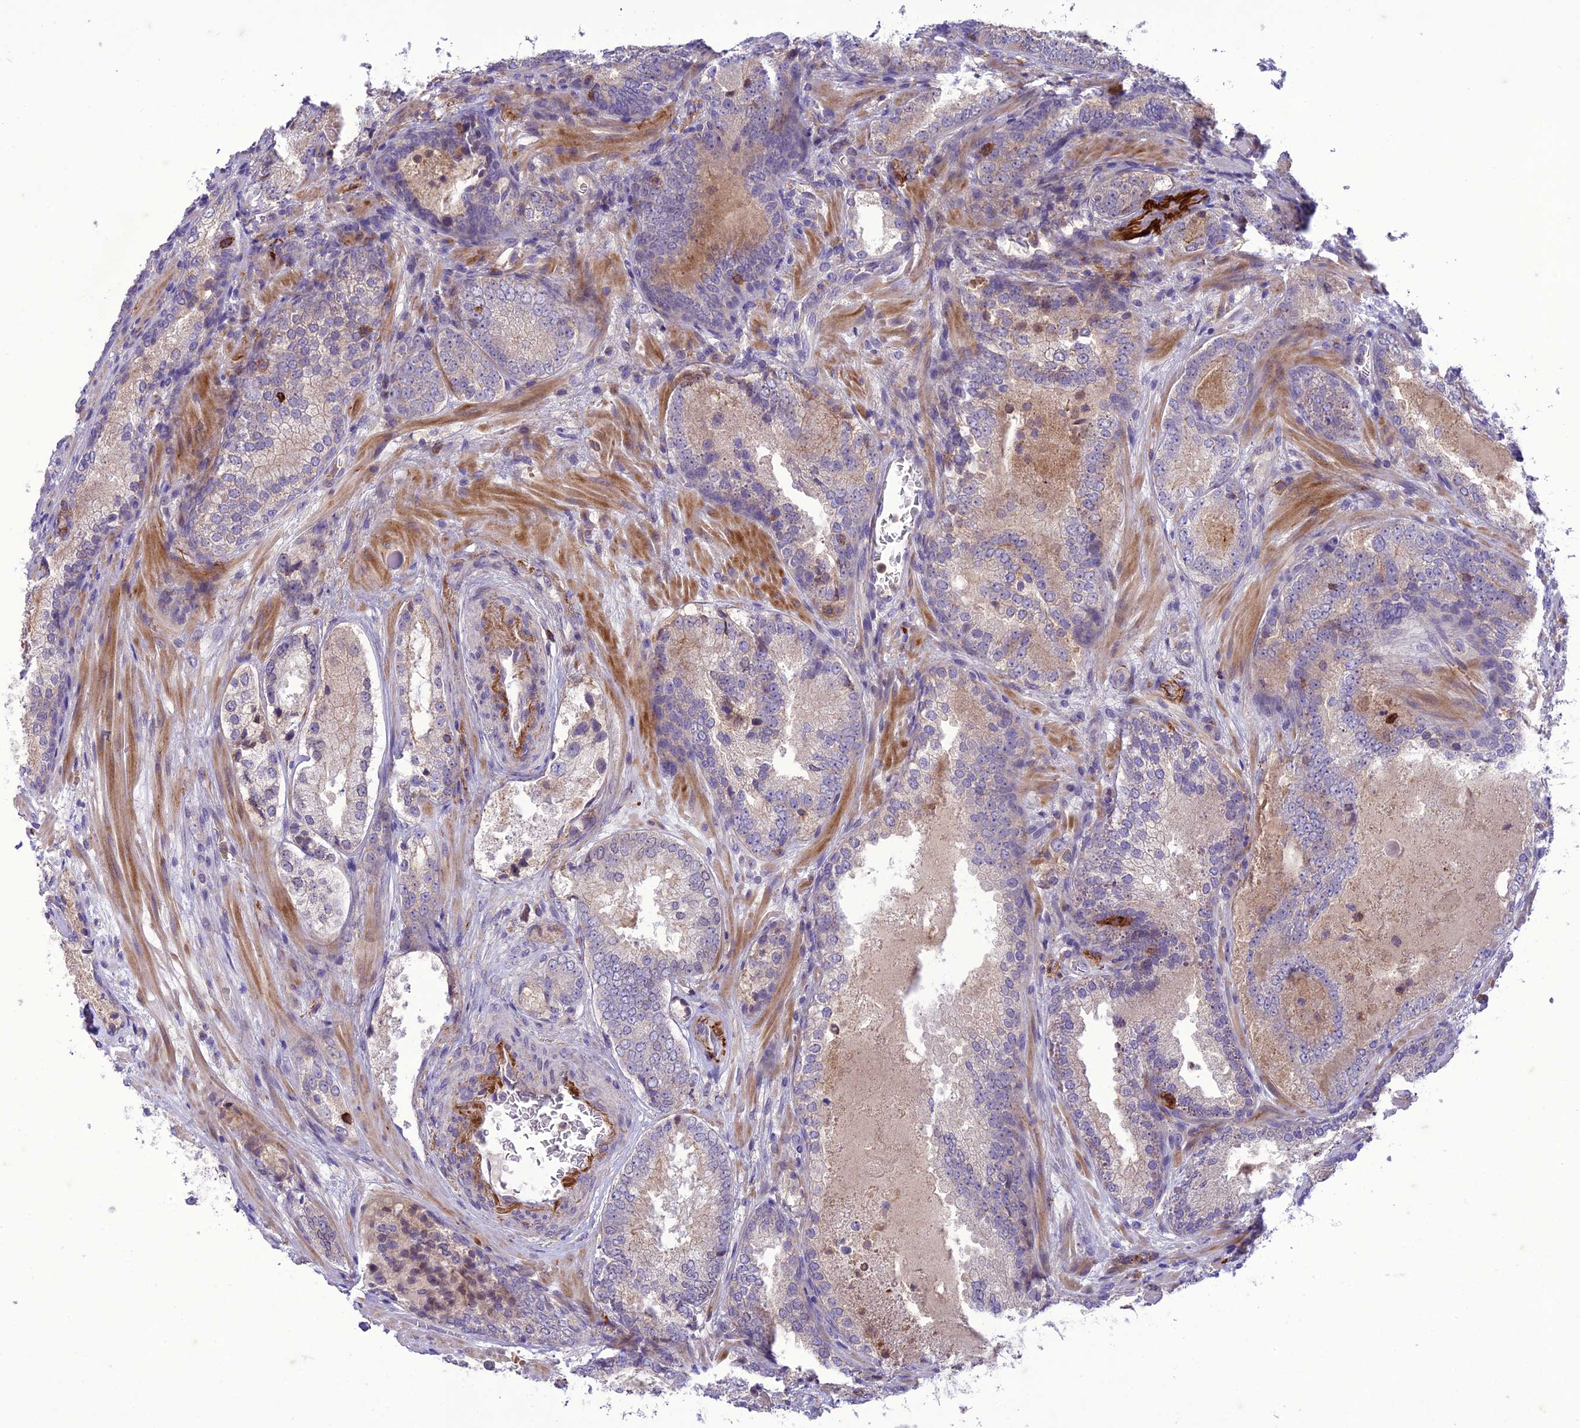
{"staining": {"intensity": "negative", "quantity": "none", "location": "none"}, "tissue": "prostate cancer", "cell_type": "Tumor cells", "image_type": "cancer", "snomed": [{"axis": "morphology", "description": "Adenocarcinoma, Low grade"}, {"axis": "topography", "description": "Prostate"}], "caption": "The photomicrograph exhibits no significant expression in tumor cells of prostate cancer. The staining is performed using DAB brown chromogen with nuclei counter-stained in using hematoxylin.", "gene": "ITGAE", "patient": {"sex": "male", "age": 74}}